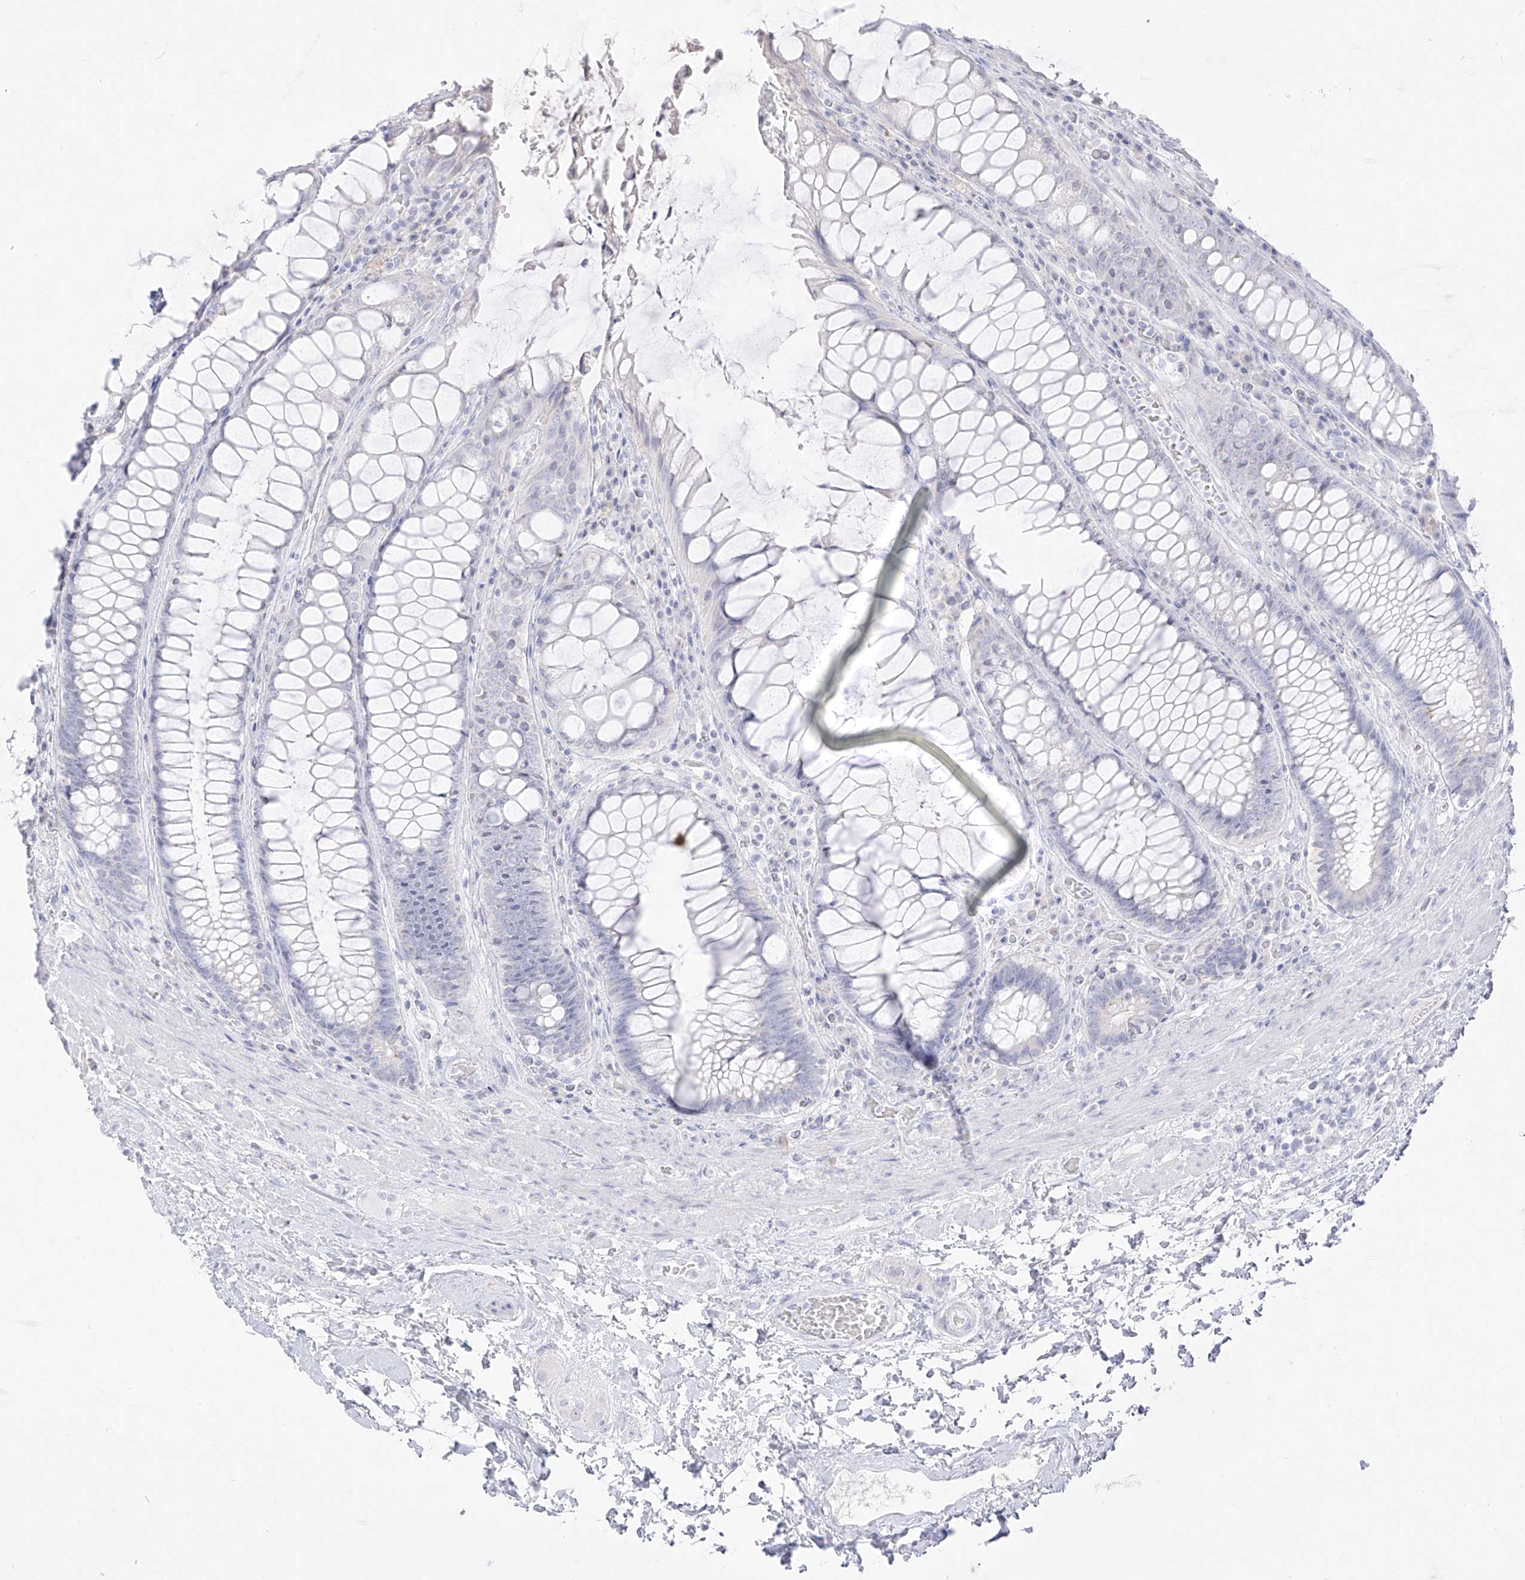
{"staining": {"intensity": "negative", "quantity": "none", "location": "none"}, "tissue": "rectum", "cell_type": "Glandular cells", "image_type": "normal", "snomed": [{"axis": "morphology", "description": "Normal tissue, NOS"}, {"axis": "topography", "description": "Rectum"}], "caption": "The photomicrograph demonstrates no staining of glandular cells in unremarkable rectum.", "gene": "TGM4", "patient": {"sex": "male", "age": 64}}